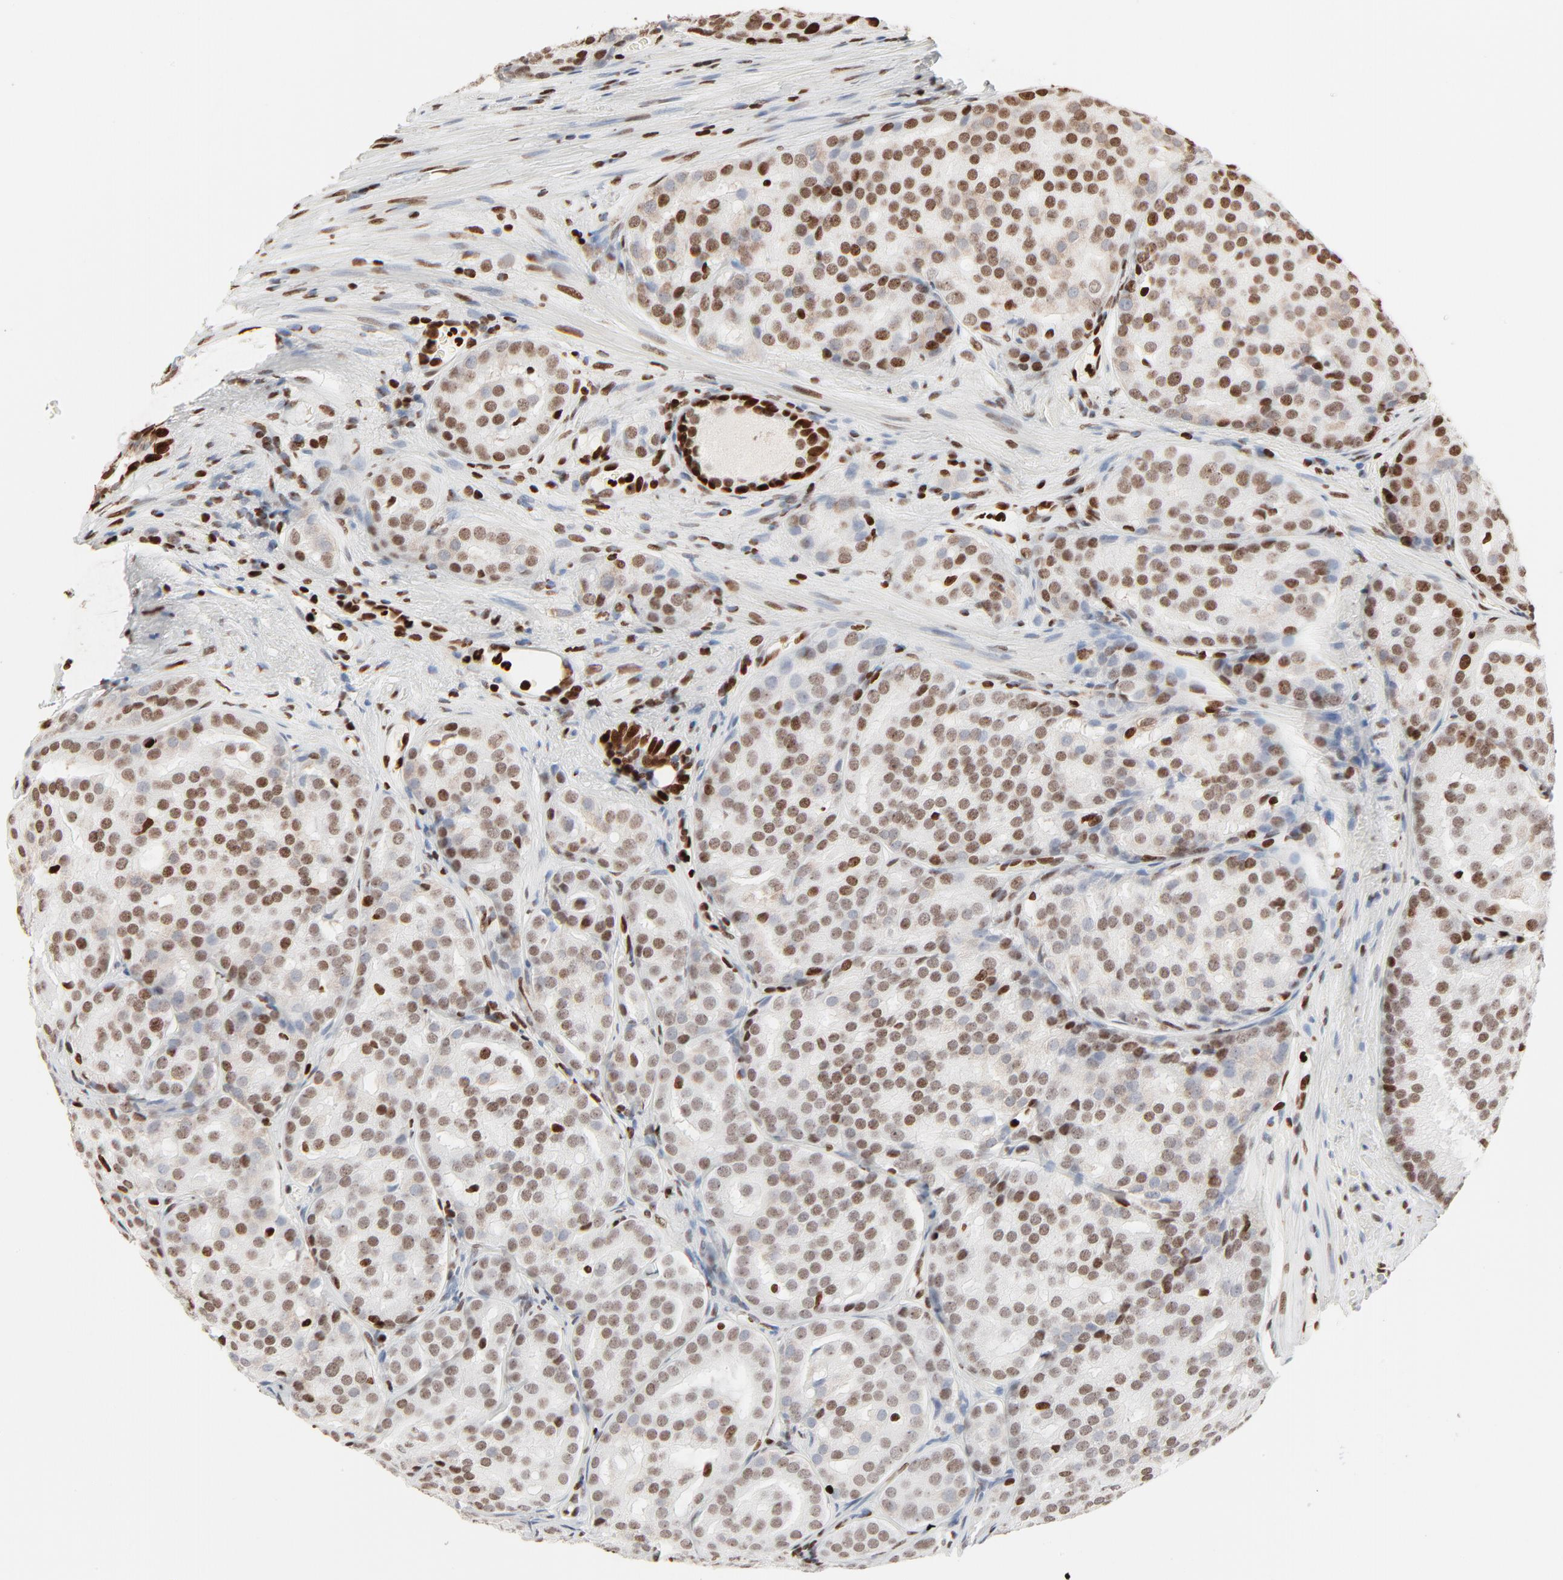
{"staining": {"intensity": "moderate", "quantity": ">75%", "location": "nuclear"}, "tissue": "prostate cancer", "cell_type": "Tumor cells", "image_type": "cancer", "snomed": [{"axis": "morphology", "description": "Adenocarcinoma, High grade"}, {"axis": "topography", "description": "Prostate"}], "caption": "Immunohistochemical staining of human high-grade adenocarcinoma (prostate) reveals moderate nuclear protein staining in approximately >75% of tumor cells.", "gene": "HMGB2", "patient": {"sex": "male", "age": 64}}